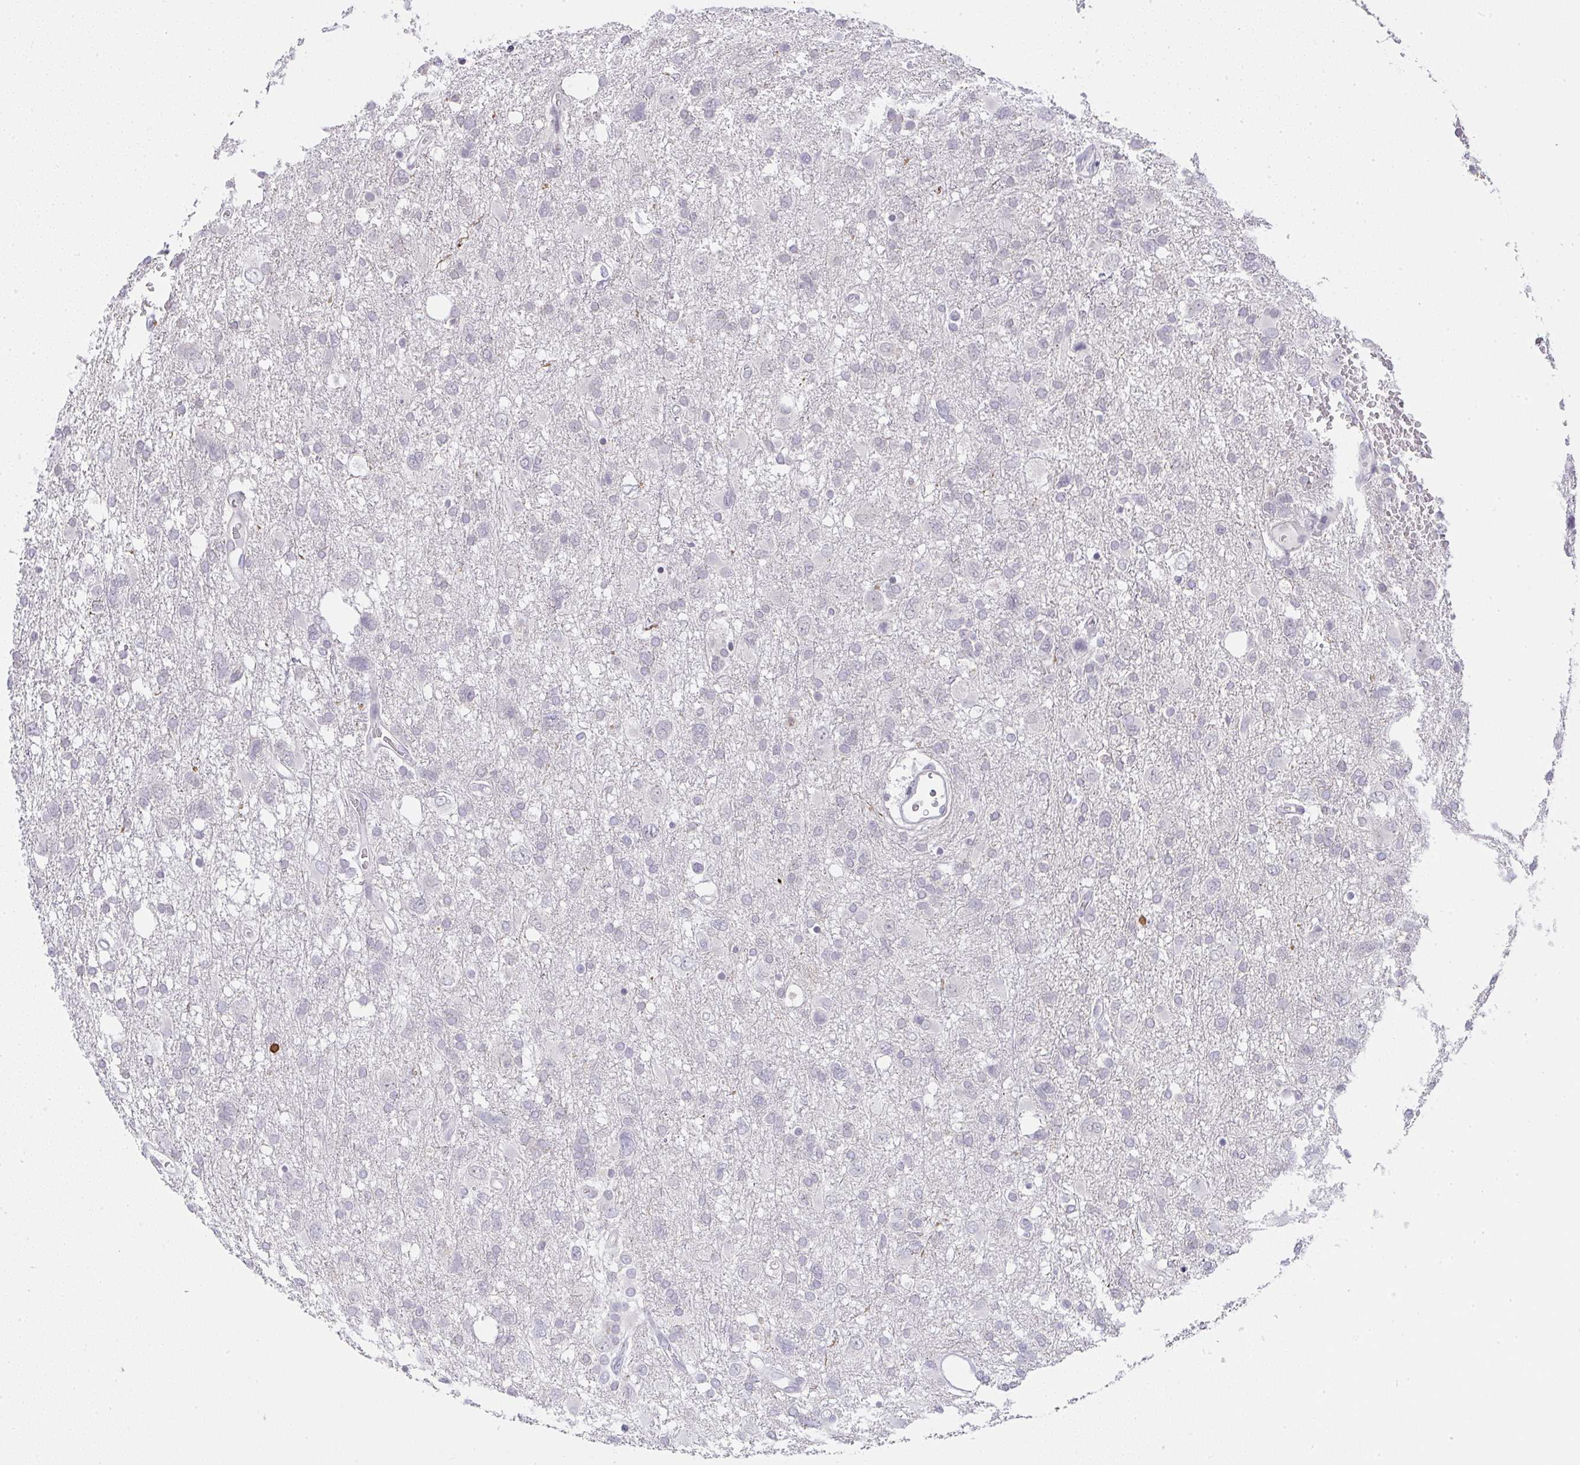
{"staining": {"intensity": "negative", "quantity": "none", "location": "none"}, "tissue": "glioma", "cell_type": "Tumor cells", "image_type": "cancer", "snomed": [{"axis": "morphology", "description": "Glioma, malignant, High grade"}, {"axis": "topography", "description": "Brain"}], "caption": "Tumor cells are negative for brown protein staining in glioma.", "gene": "CACNA1S", "patient": {"sex": "male", "age": 61}}